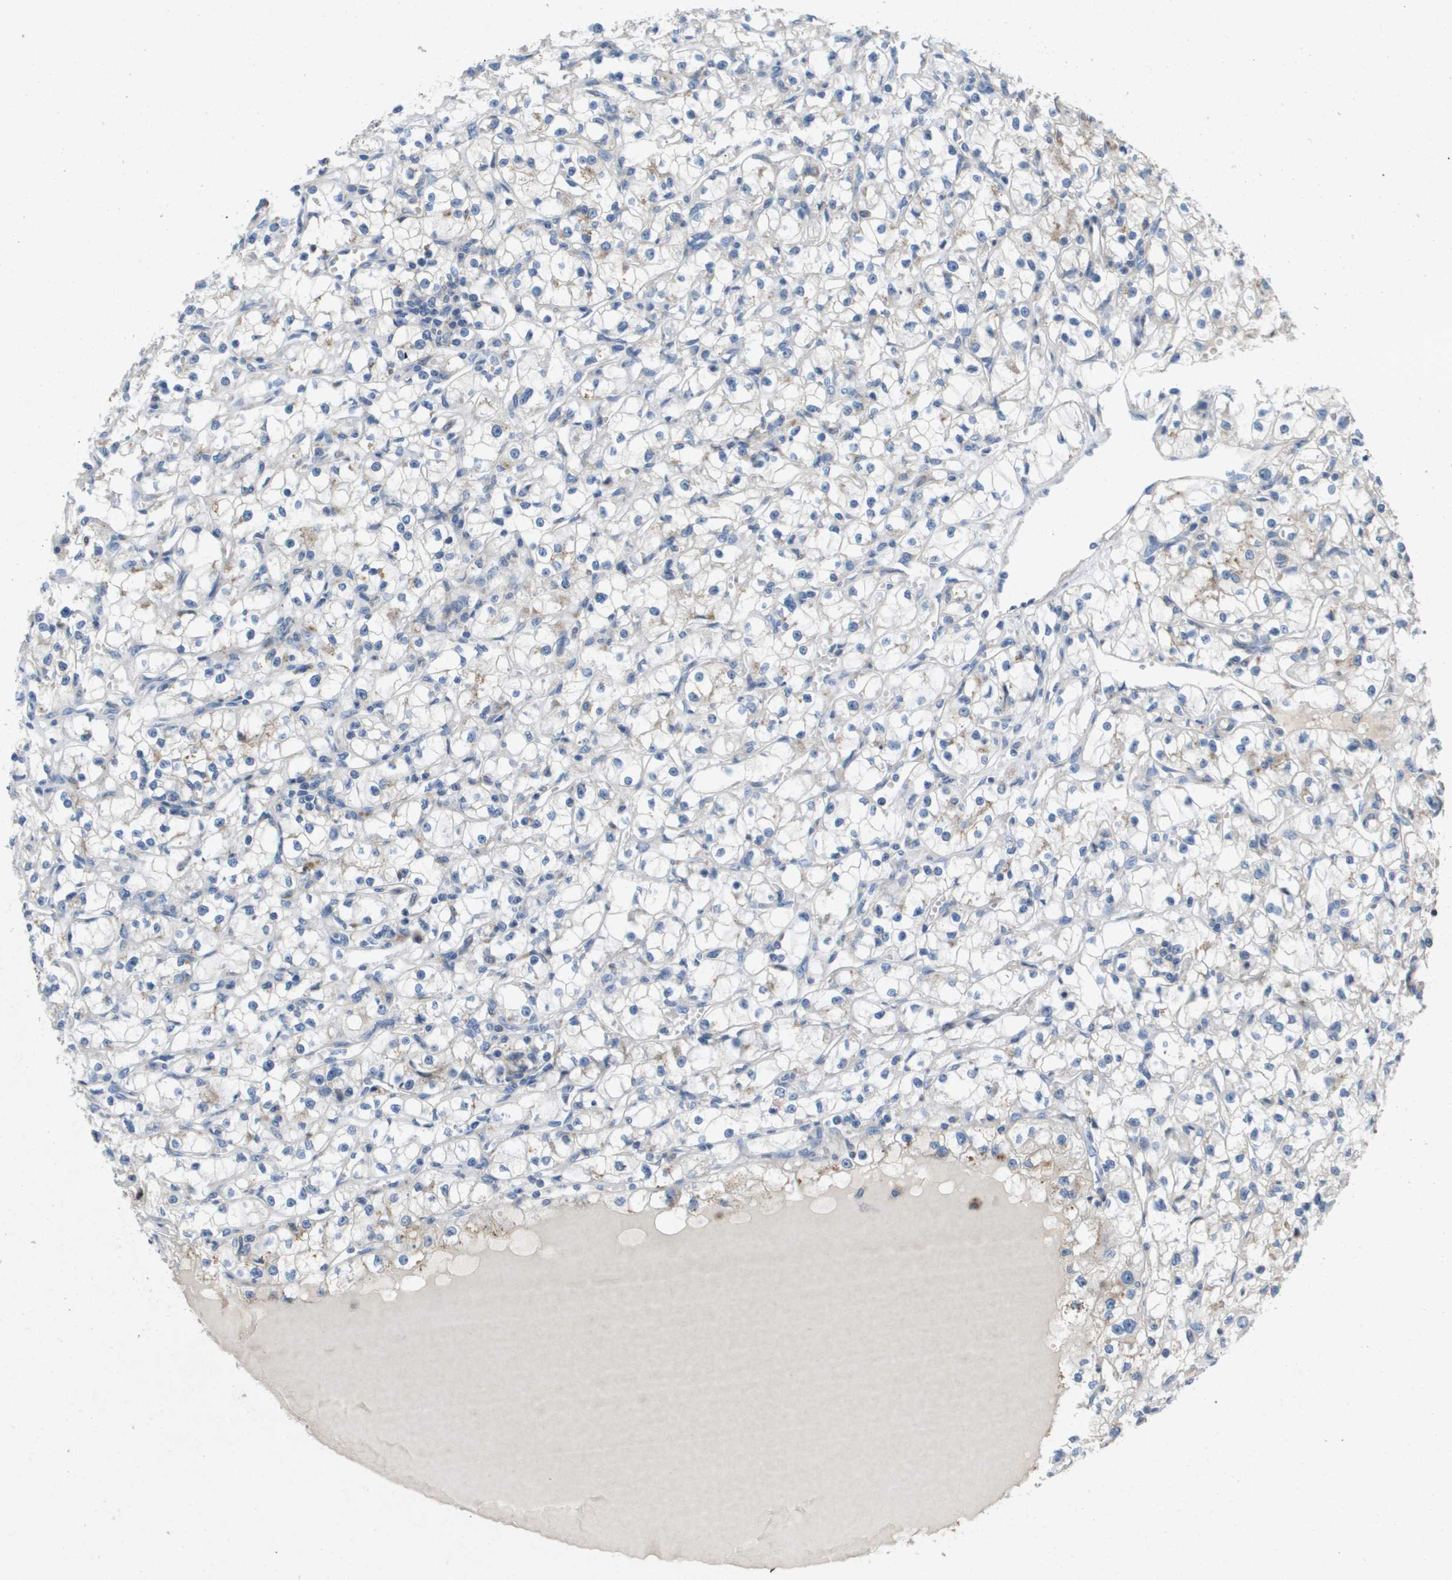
{"staining": {"intensity": "negative", "quantity": "none", "location": "none"}, "tissue": "renal cancer", "cell_type": "Tumor cells", "image_type": "cancer", "snomed": [{"axis": "morphology", "description": "Adenocarcinoma, NOS"}, {"axis": "topography", "description": "Kidney"}], "caption": "An immunohistochemistry (IHC) image of renal cancer (adenocarcinoma) is shown. There is no staining in tumor cells of renal cancer (adenocarcinoma).", "gene": "B3GNT5", "patient": {"sex": "male", "age": 56}}